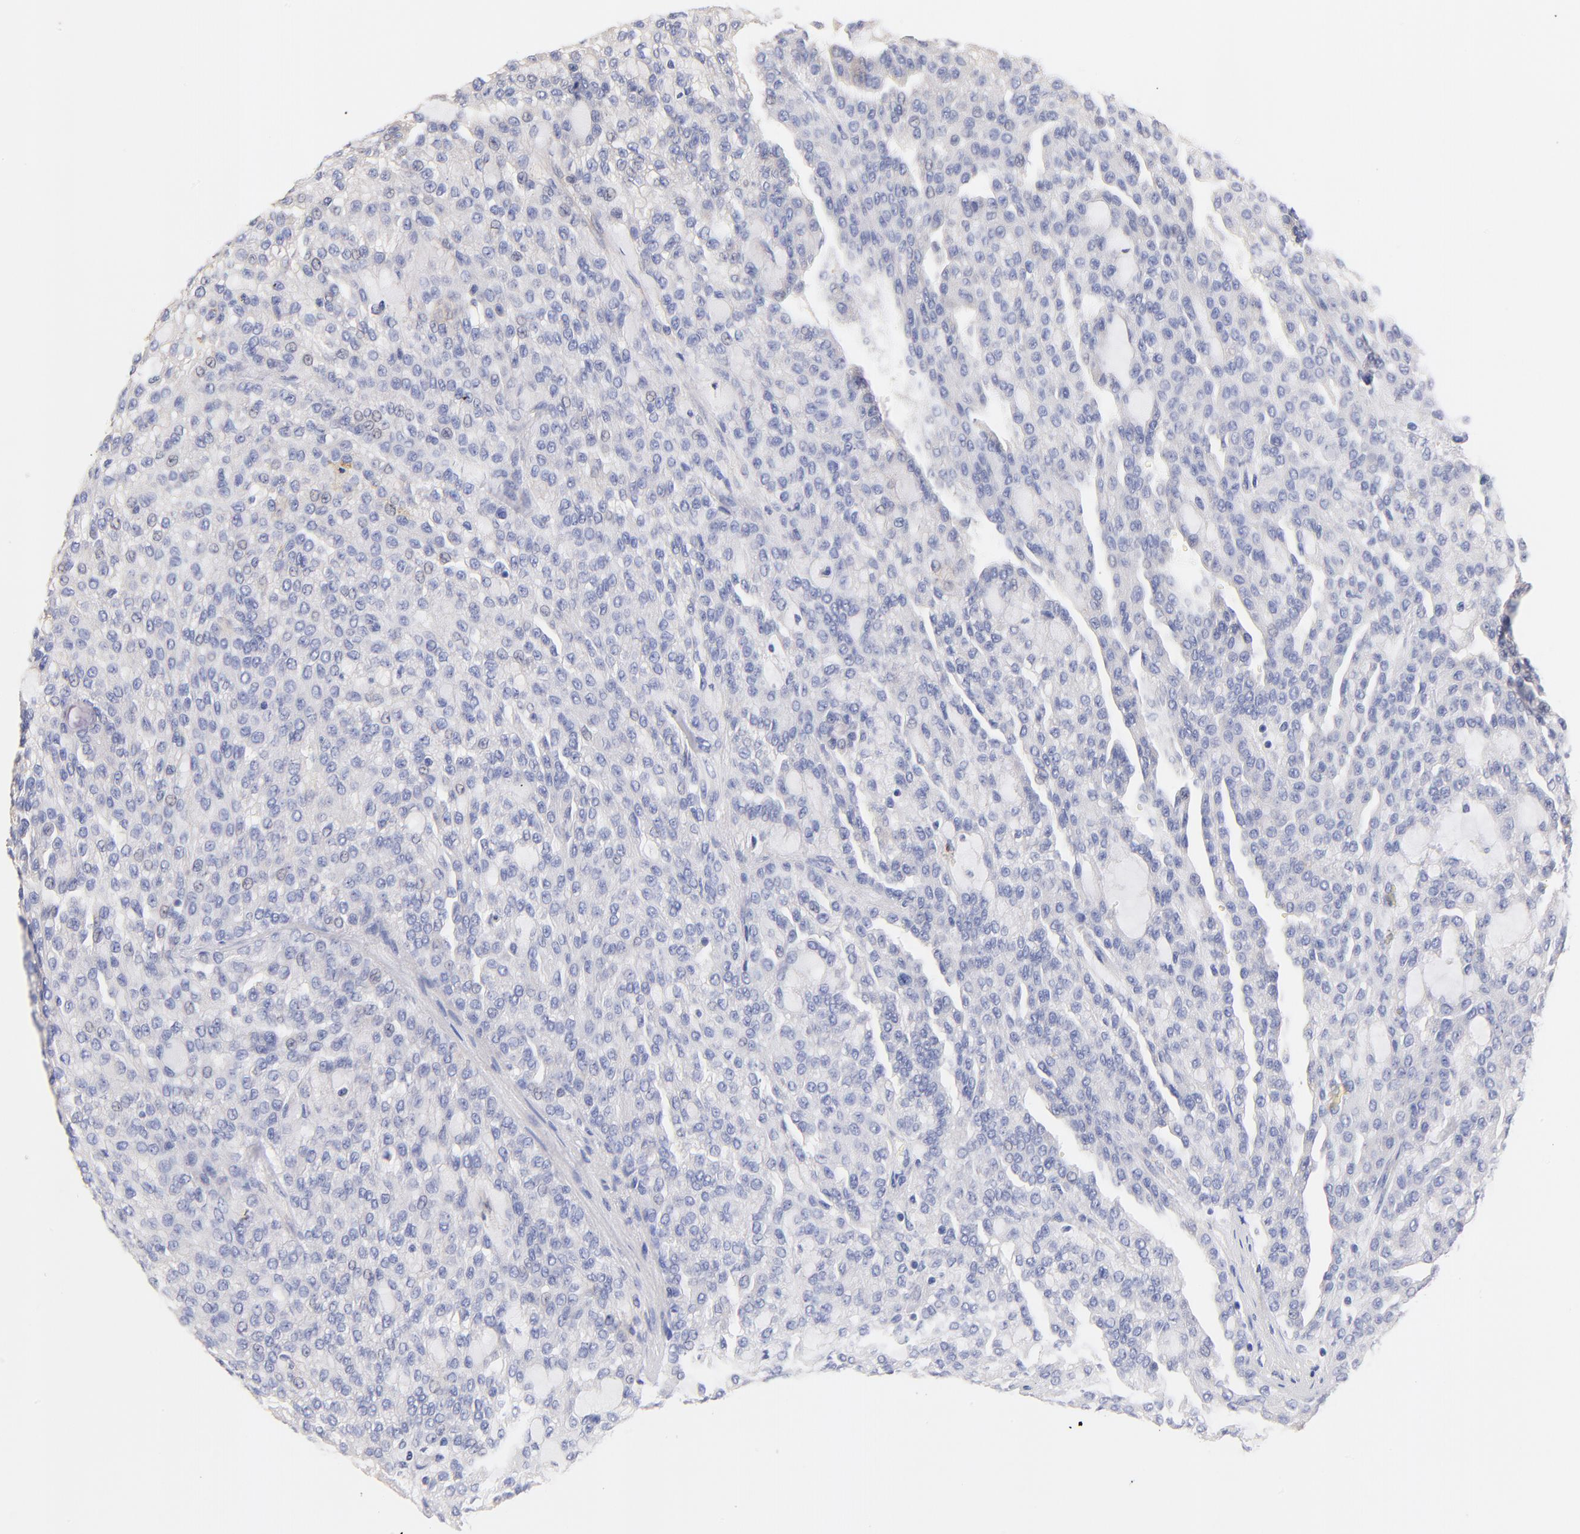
{"staining": {"intensity": "negative", "quantity": "none", "location": "none"}, "tissue": "renal cancer", "cell_type": "Tumor cells", "image_type": "cancer", "snomed": [{"axis": "morphology", "description": "Adenocarcinoma, NOS"}, {"axis": "topography", "description": "Kidney"}], "caption": "The immunohistochemistry micrograph has no significant staining in tumor cells of adenocarcinoma (renal) tissue. Brightfield microscopy of immunohistochemistry (IHC) stained with DAB (3,3'-diaminobenzidine) (brown) and hematoxylin (blue), captured at high magnification.", "gene": "HS3ST1", "patient": {"sex": "male", "age": 63}}